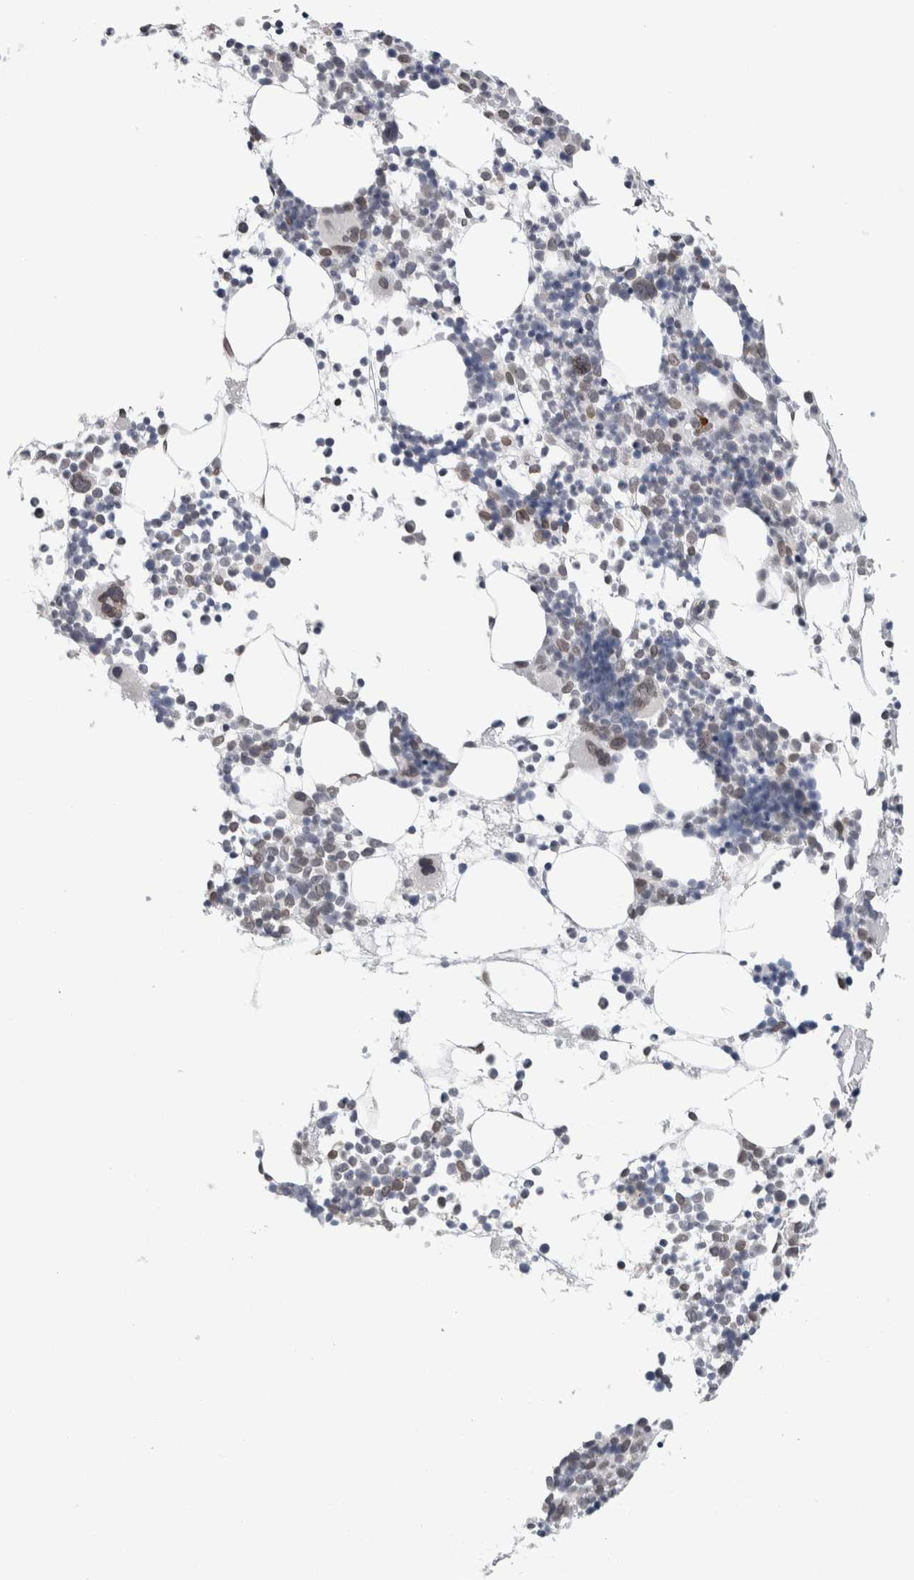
{"staining": {"intensity": "weak", "quantity": "<25%", "location": "nuclear"}, "tissue": "bone marrow", "cell_type": "Hematopoietic cells", "image_type": "normal", "snomed": [{"axis": "morphology", "description": "Normal tissue, NOS"}, {"axis": "morphology", "description": "Inflammation, NOS"}, {"axis": "topography", "description": "Bone marrow"}], "caption": "Unremarkable bone marrow was stained to show a protein in brown. There is no significant staining in hematopoietic cells.", "gene": "ZNF770", "patient": {"sex": "male", "age": 78}}